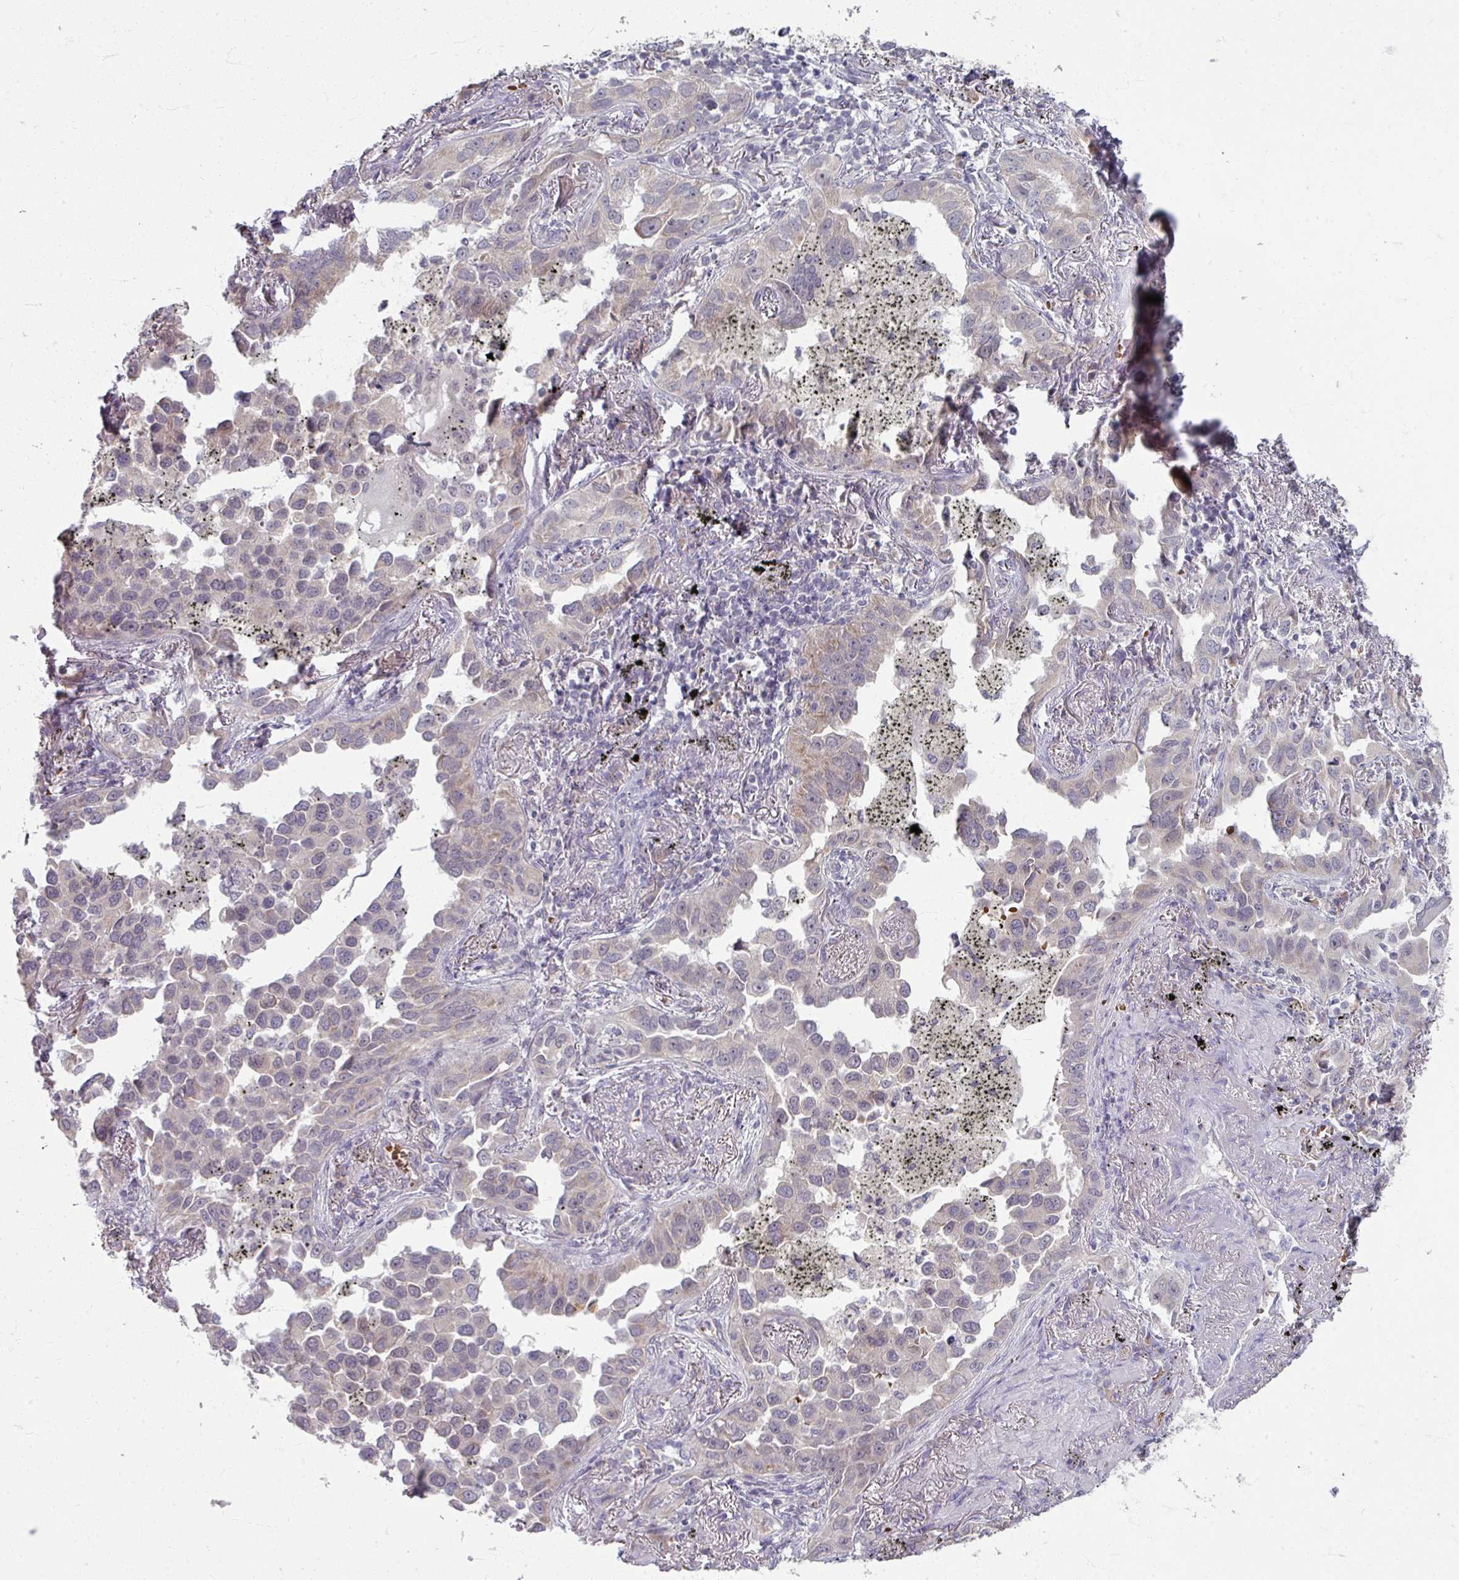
{"staining": {"intensity": "negative", "quantity": "none", "location": "none"}, "tissue": "lung cancer", "cell_type": "Tumor cells", "image_type": "cancer", "snomed": [{"axis": "morphology", "description": "Adenocarcinoma, NOS"}, {"axis": "topography", "description": "Lung"}], "caption": "IHC photomicrograph of neoplastic tissue: lung cancer (adenocarcinoma) stained with DAB demonstrates no significant protein expression in tumor cells. (DAB immunohistochemistry (IHC), high magnification).", "gene": "KMT5C", "patient": {"sex": "male", "age": 67}}